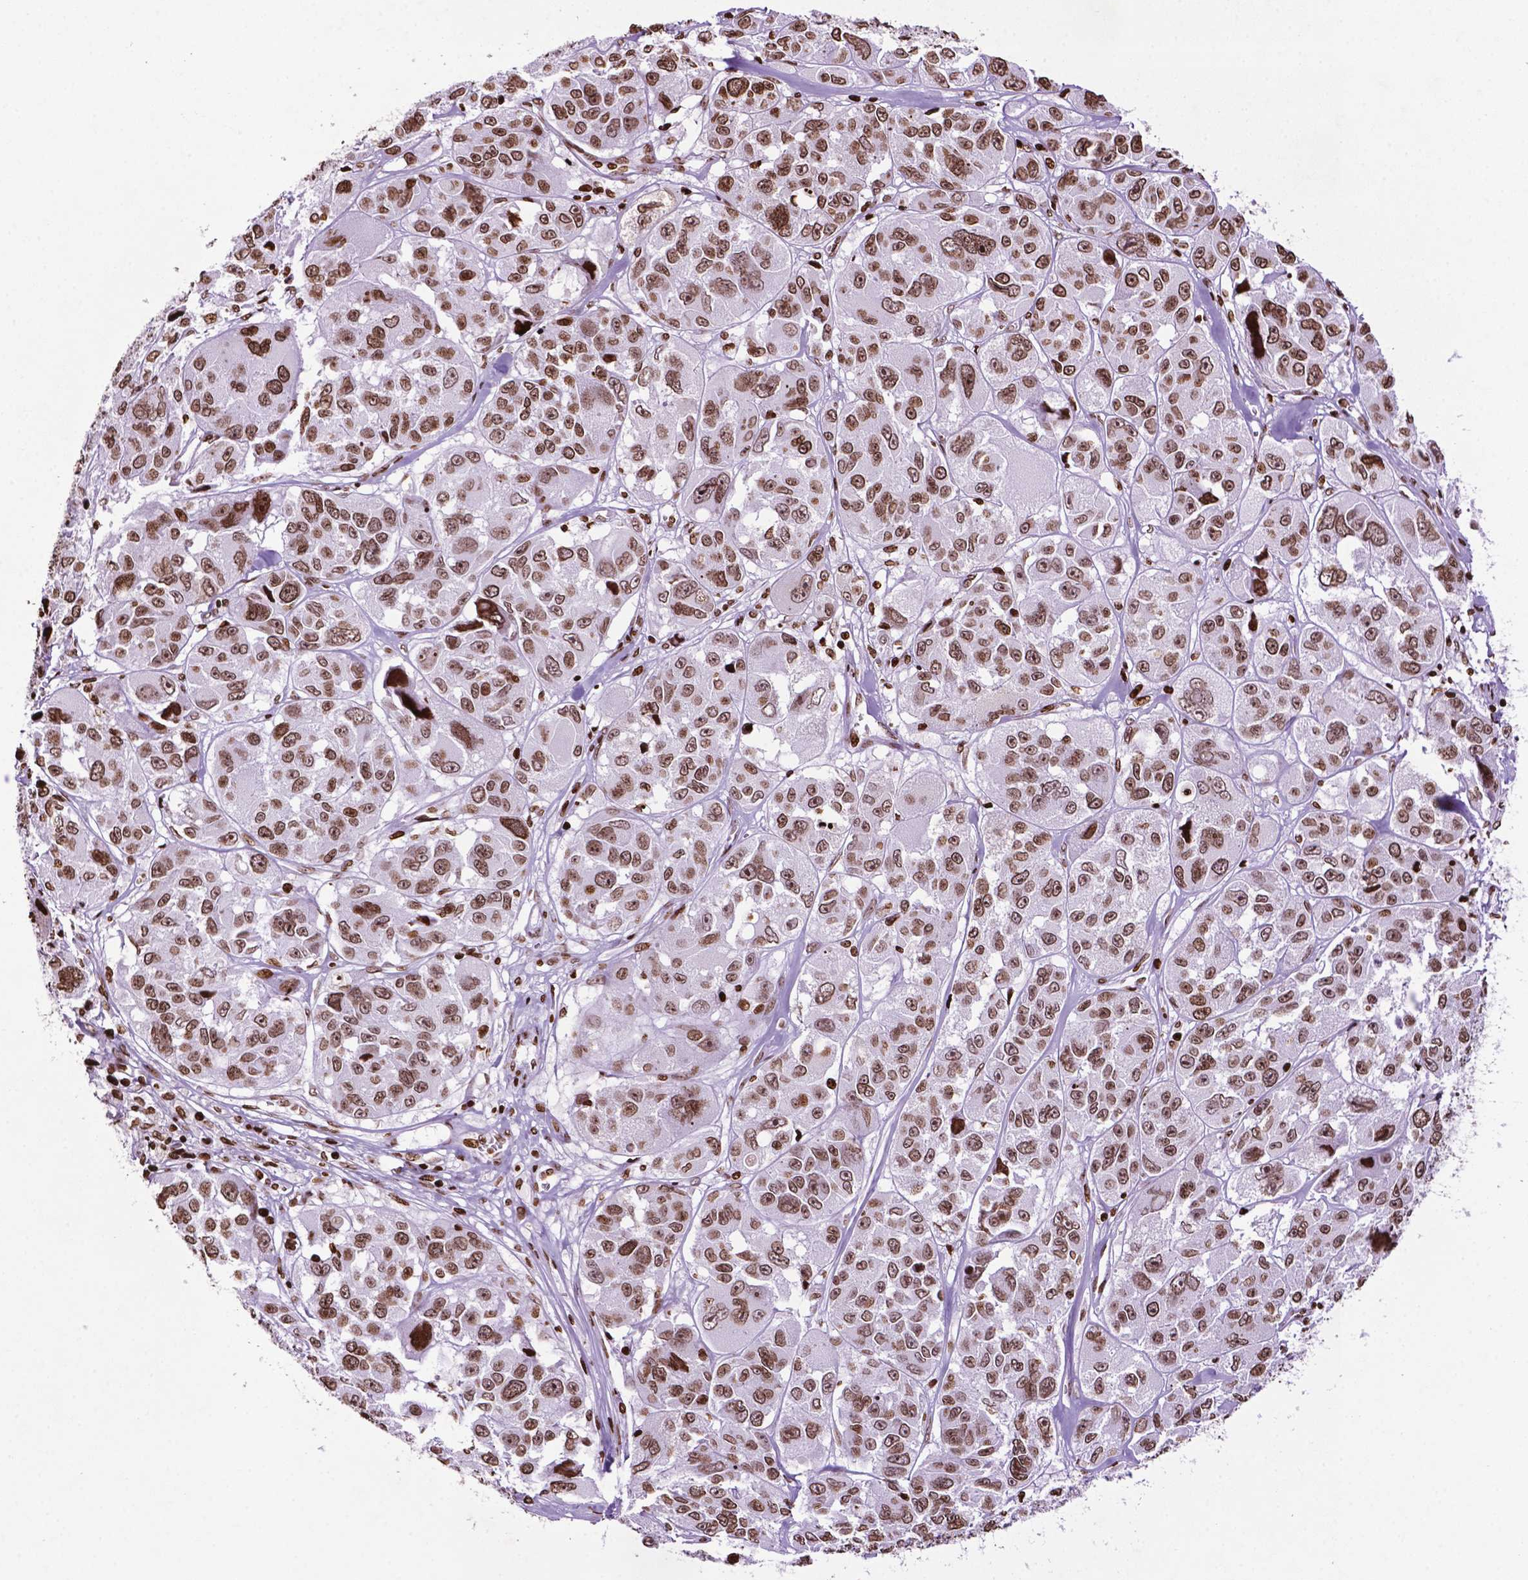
{"staining": {"intensity": "moderate", "quantity": ">75%", "location": "nuclear"}, "tissue": "melanoma", "cell_type": "Tumor cells", "image_type": "cancer", "snomed": [{"axis": "morphology", "description": "Malignant melanoma, NOS"}, {"axis": "topography", "description": "Skin"}], "caption": "This image exhibits immunohistochemistry (IHC) staining of human melanoma, with medium moderate nuclear positivity in approximately >75% of tumor cells.", "gene": "TMEM250", "patient": {"sex": "female", "age": 66}}